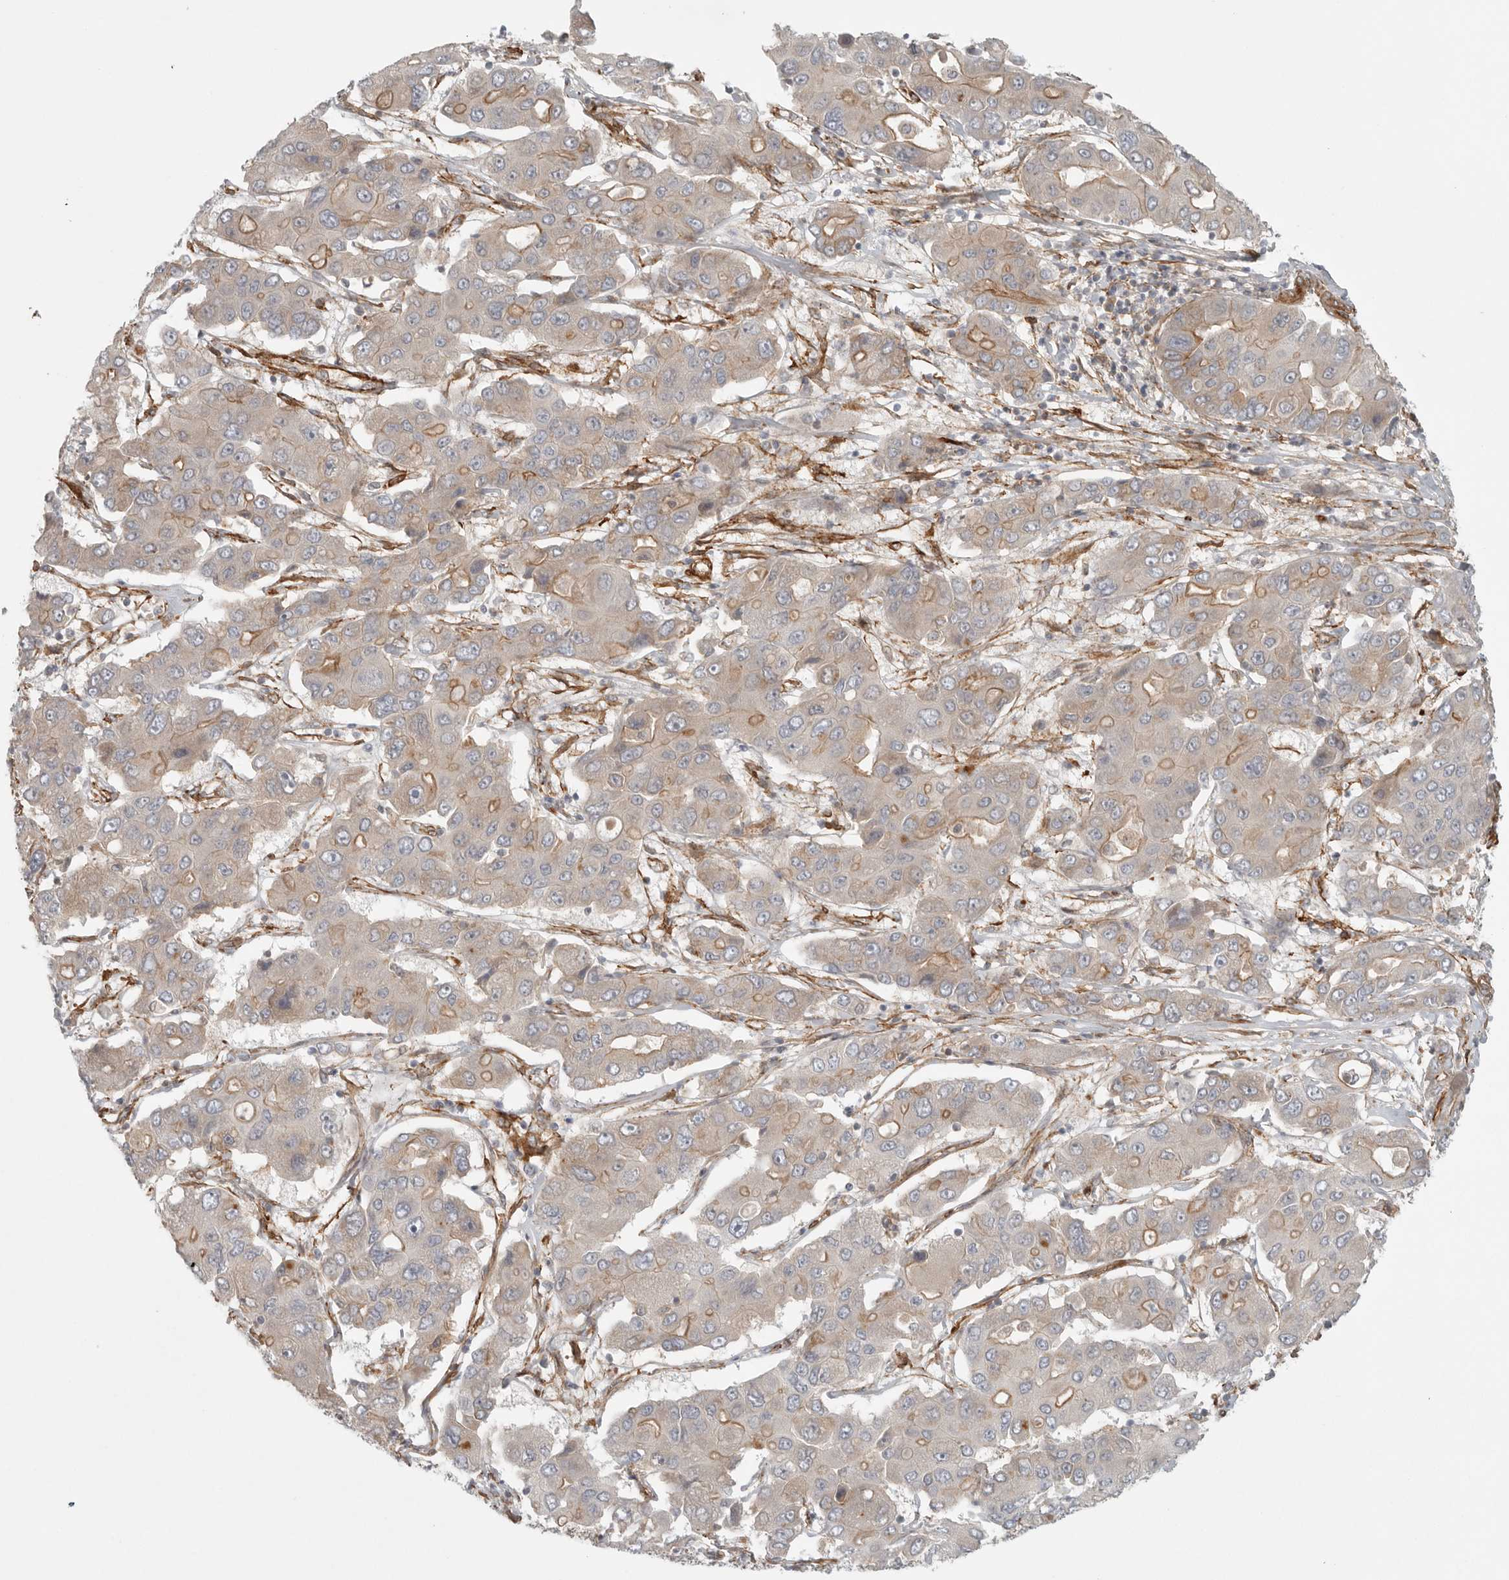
{"staining": {"intensity": "weak", "quantity": "25%-75%", "location": "cytoplasmic/membranous"}, "tissue": "liver cancer", "cell_type": "Tumor cells", "image_type": "cancer", "snomed": [{"axis": "morphology", "description": "Cholangiocarcinoma"}, {"axis": "topography", "description": "Liver"}], "caption": "A brown stain shows weak cytoplasmic/membranous positivity of a protein in cholangiocarcinoma (liver) tumor cells. (brown staining indicates protein expression, while blue staining denotes nuclei).", "gene": "LONRF1", "patient": {"sex": "male", "age": 67}}